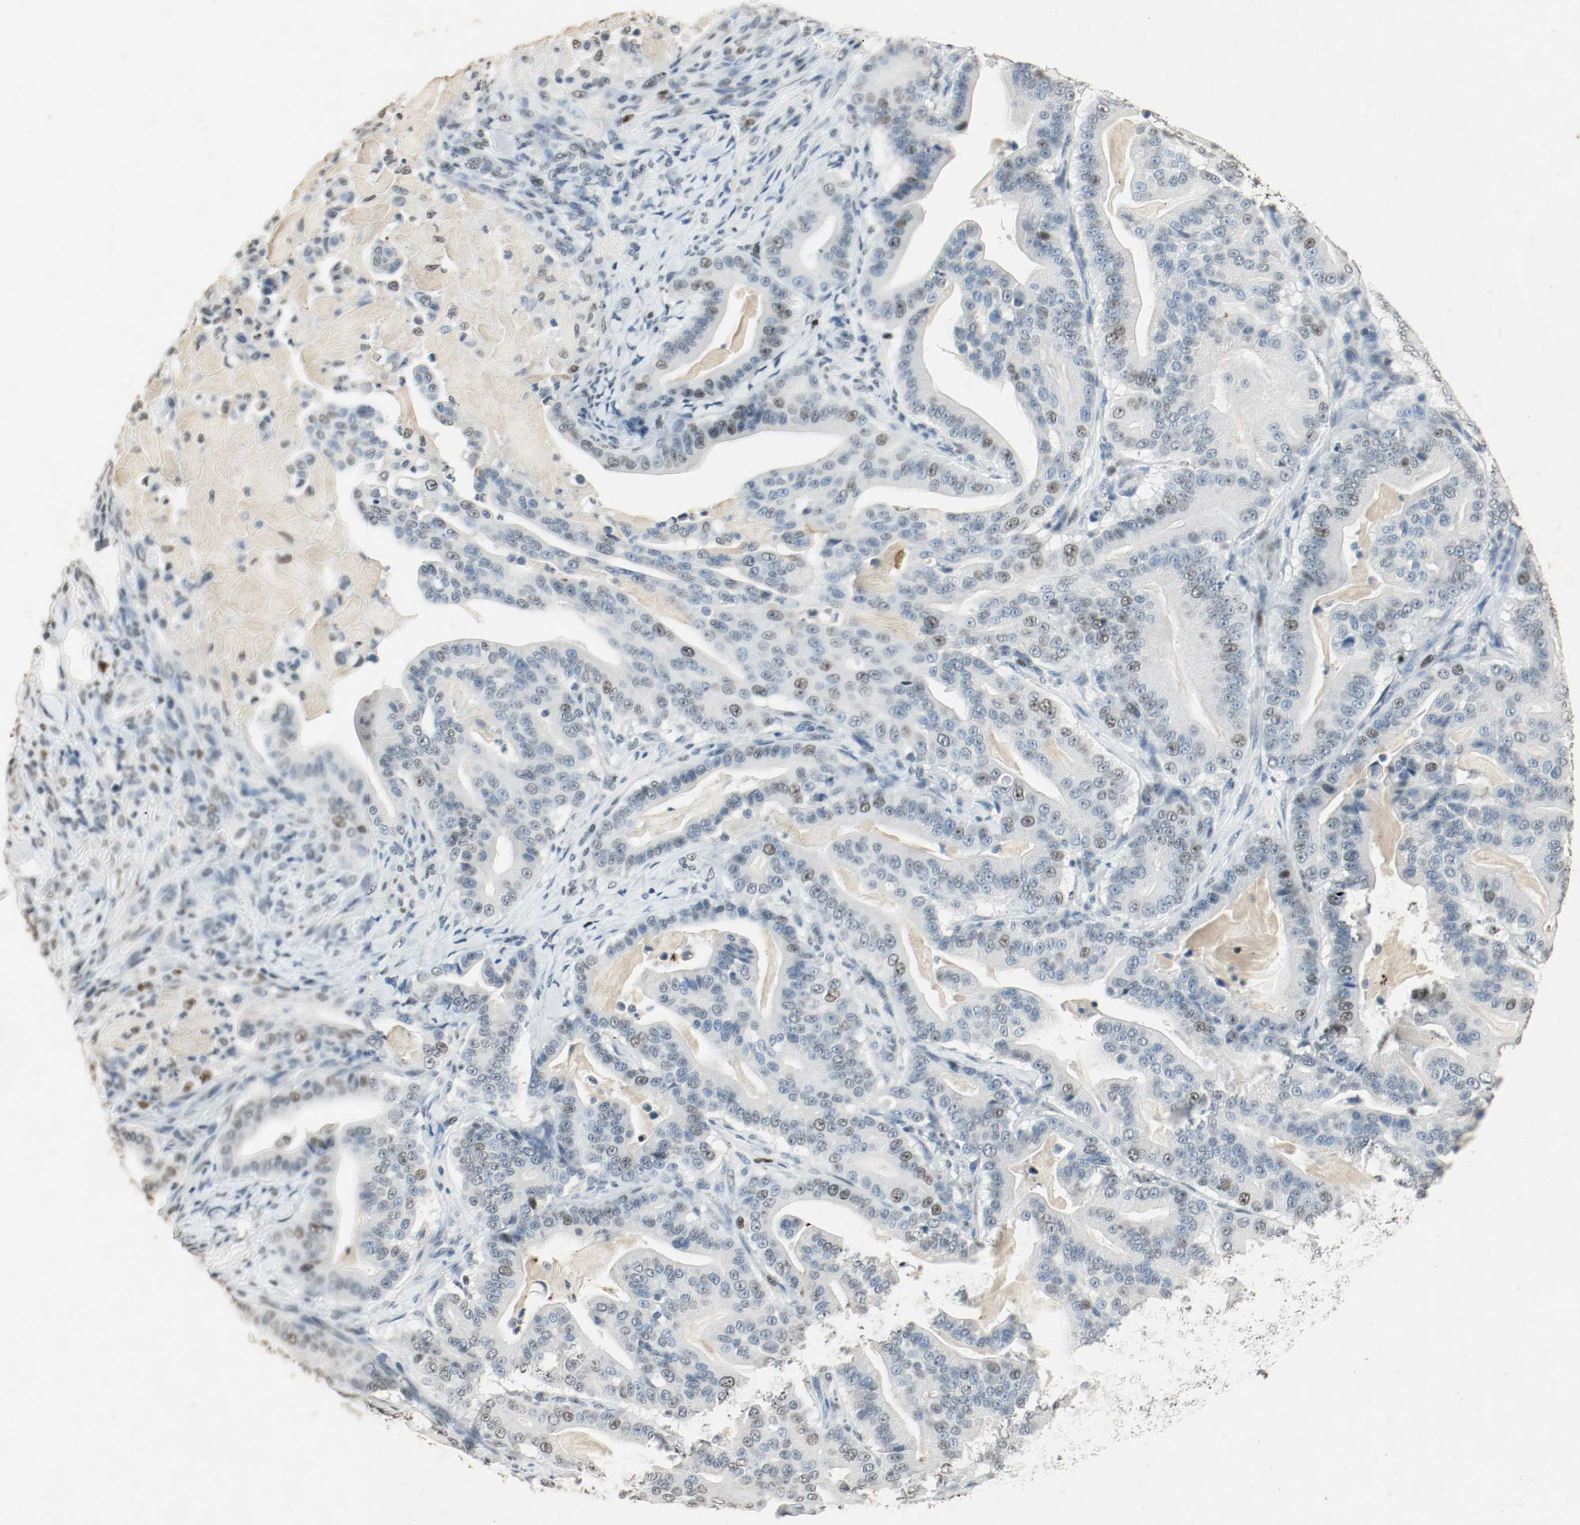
{"staining": {"intensity": "weak", "quantity": "25%-75%", "location": "nuclear"}, "tissue": "pancreatic cancer", "cell_type": "Tumor cells", "image_type": "cancer", "snomed": [{"axis": "morphology", "description": "Adenocarcinoma, NOS"}, {"axis": "topography", "description": "Pancreas"}], "caption": "An immunohistochemistry histopathology image of neoplastic tissue is shown. Protein staining in brown labels weak nuclear positivity in pancreatic cancer within tumor cells. Nuclei are stained in blue.", "gene": "DNMT1", "patient": {"sex": "male", "age": 63}}